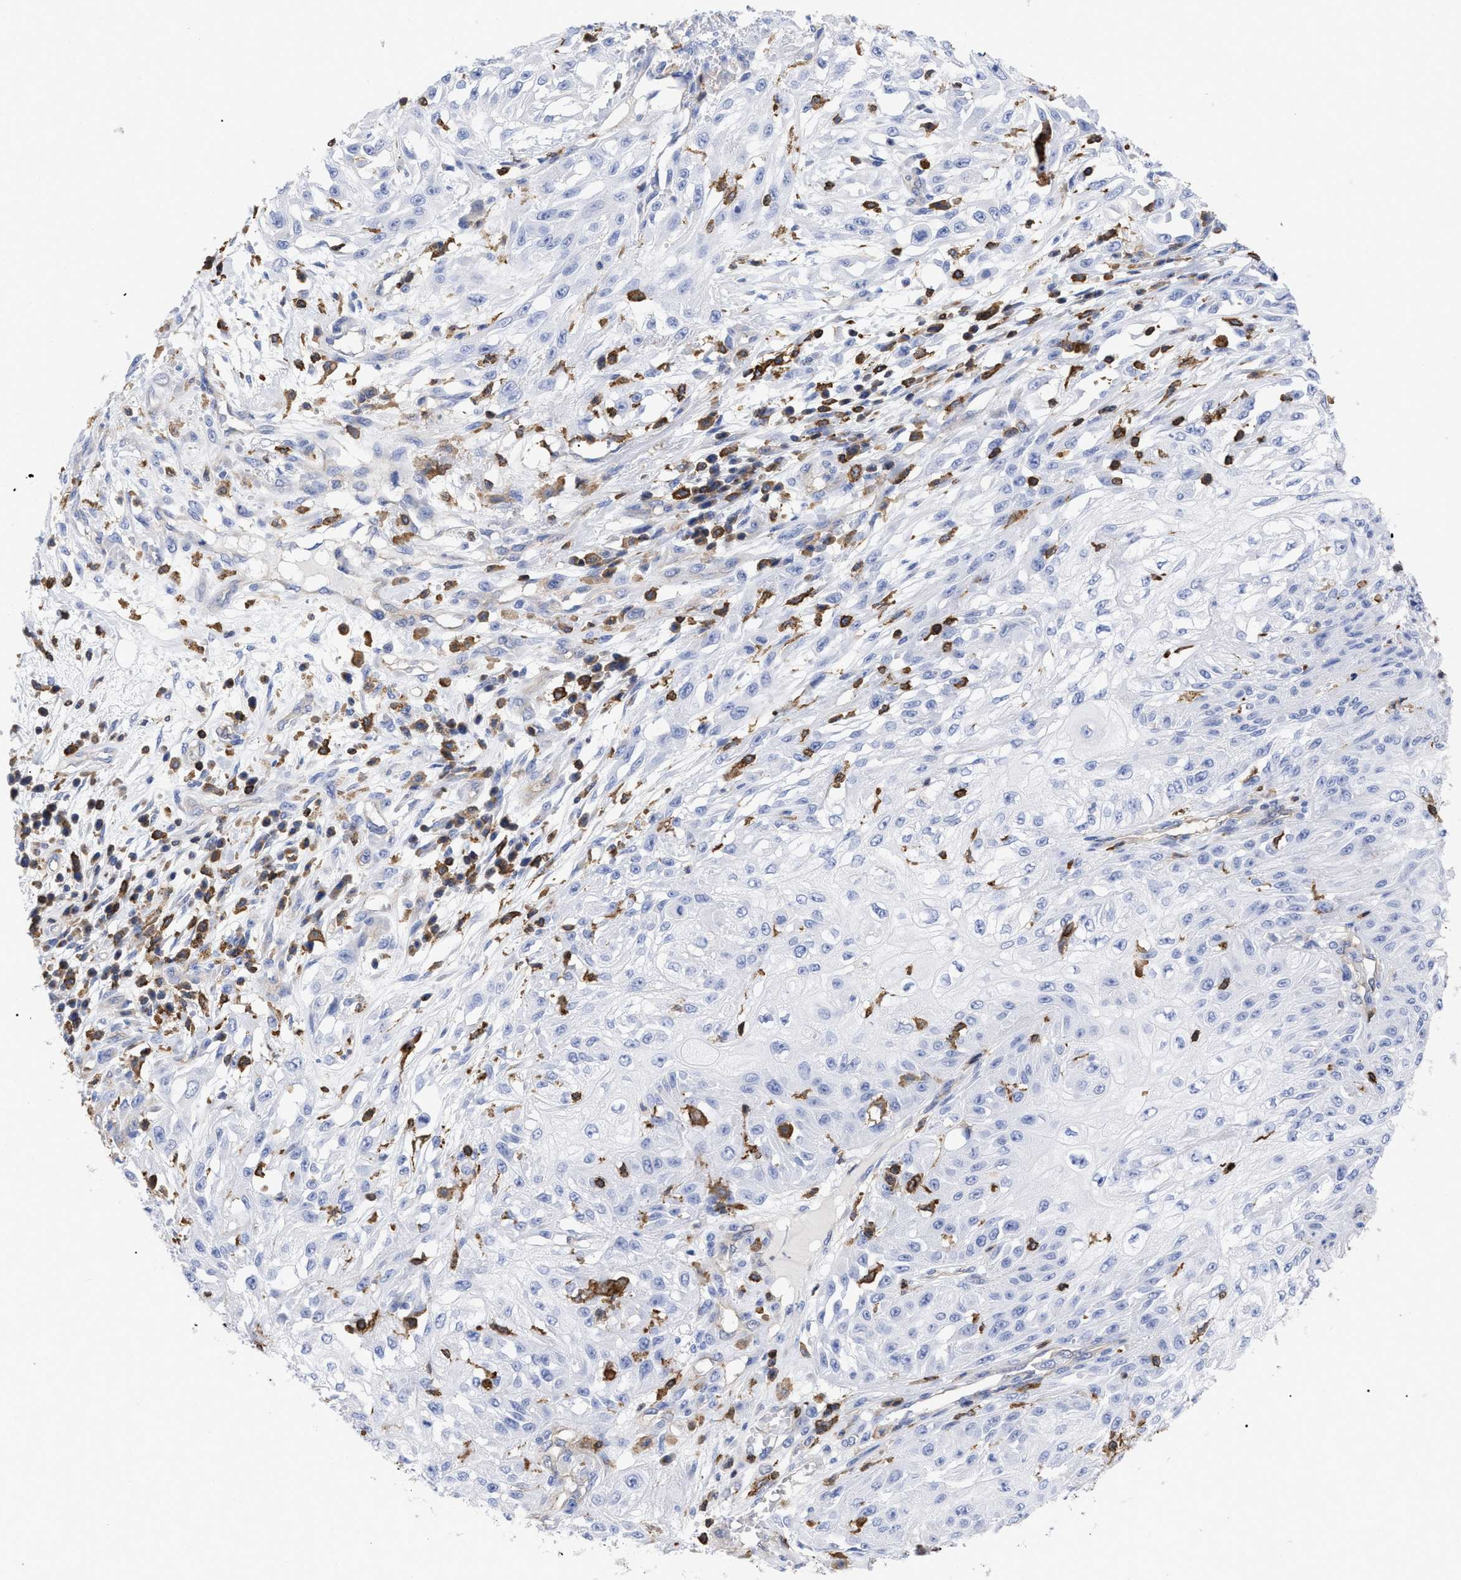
{"staining": {"intensity": "negative", "quantity": "none", "location": "none"}, "tissue": "skin cancer", "cell_type": "Tumor cells", "image_type": "cancer", "snomed": [{"axis": "morphology", "description": "Squamous cell carcinoma, NOS"}, {"axis": "morphology", "description": "Squamous cell carcinoma, metastatic, NOS"}, {"axis": "topography", "description": "Skin"}, {"axis": "topography", "description": "Lymph node"}], "caption": "Image shows no protein expression in tumor cells of metastatic squamous cell carcinoma (skin) tissue. Nuclei are stained in blue.", "gene": "HCLS1", "patient": {"sex": "male", "age": 75}}